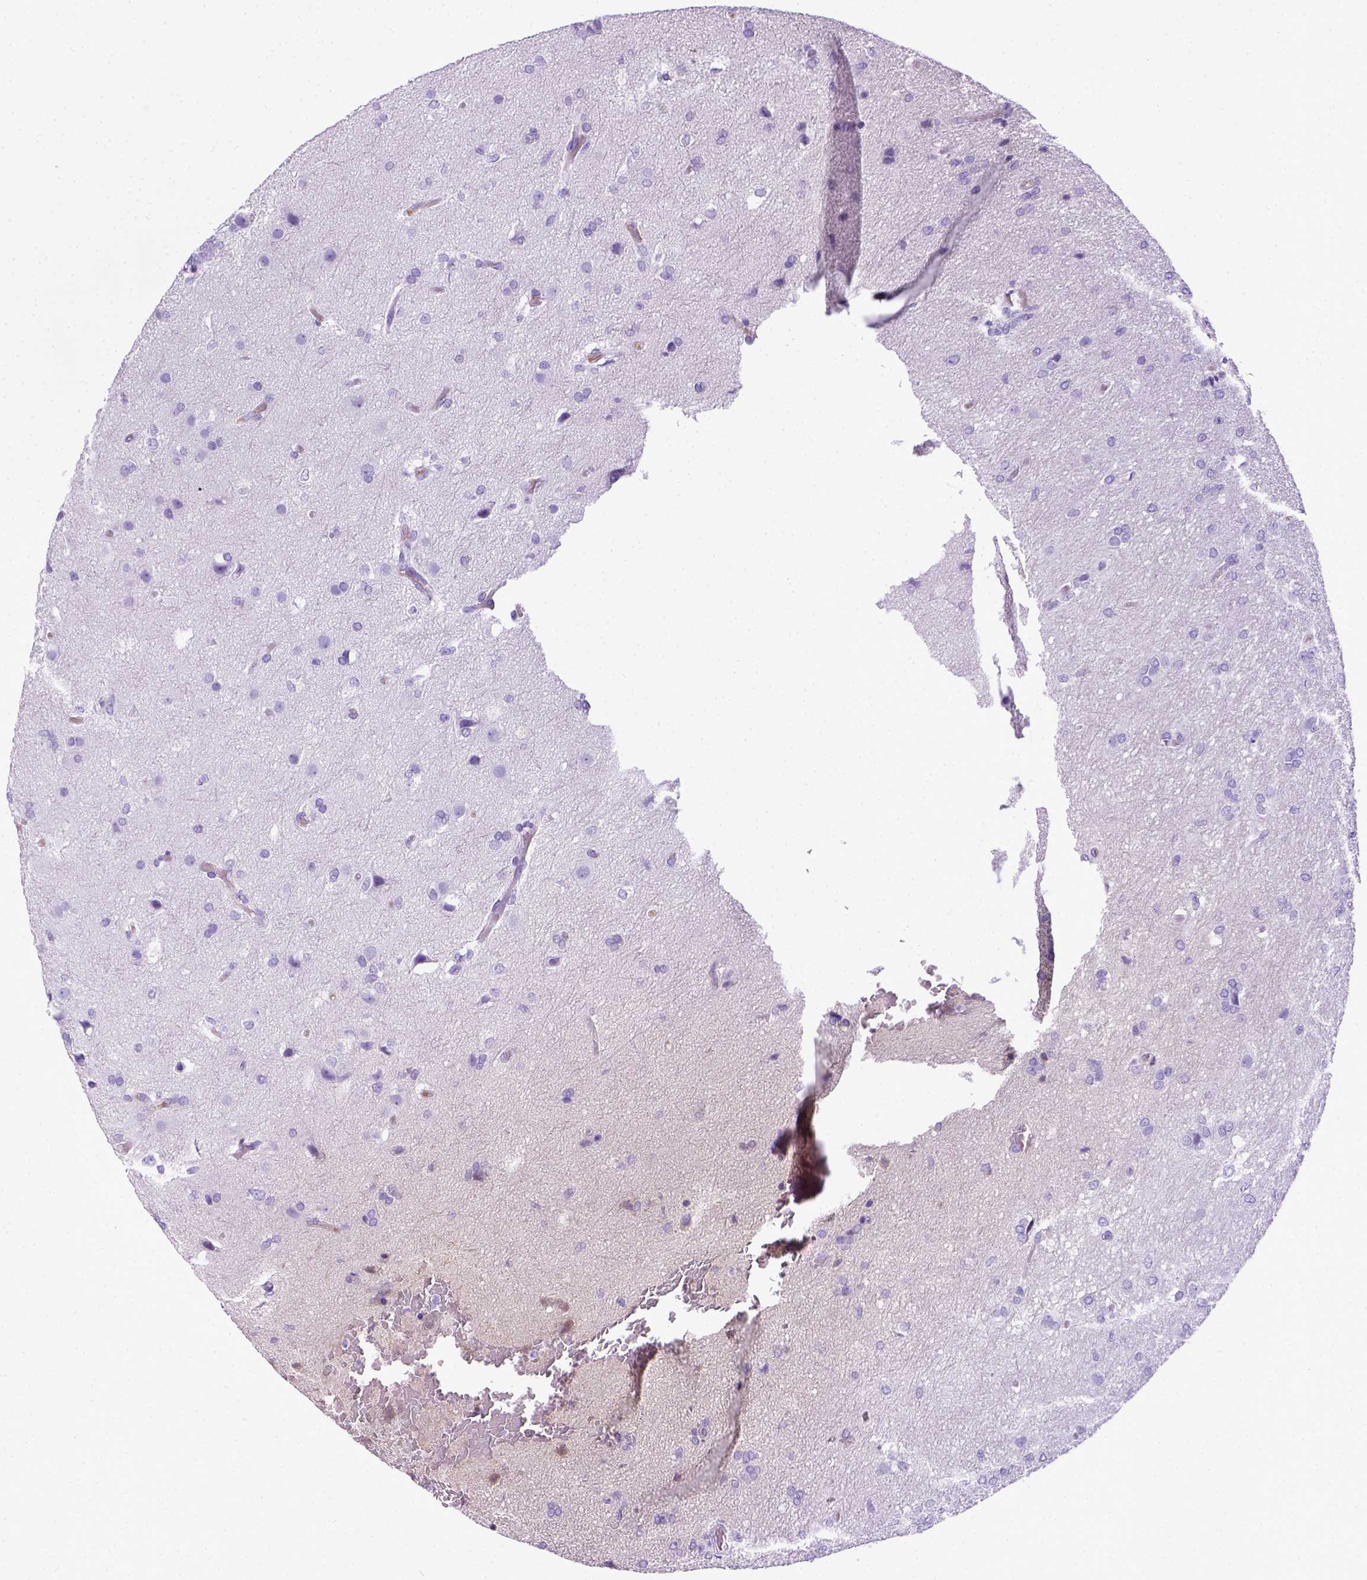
{"staining": {"intensity": "negative", "quantity": "none", "location": "none"}, "tissue": "glioma", "cell_type": "Tumor cells", "image_type": "cancer", "snomed": [{"axis": "morphology", "description": "Glioma, malignant, High grade"}, {"axis": "topography", "description": "Brain"}], "caption": "Tumor cells are negative for brown protein staining in glioma.", "gene": "ITIH4", "patient": {"sex": "male", "age": 68}}